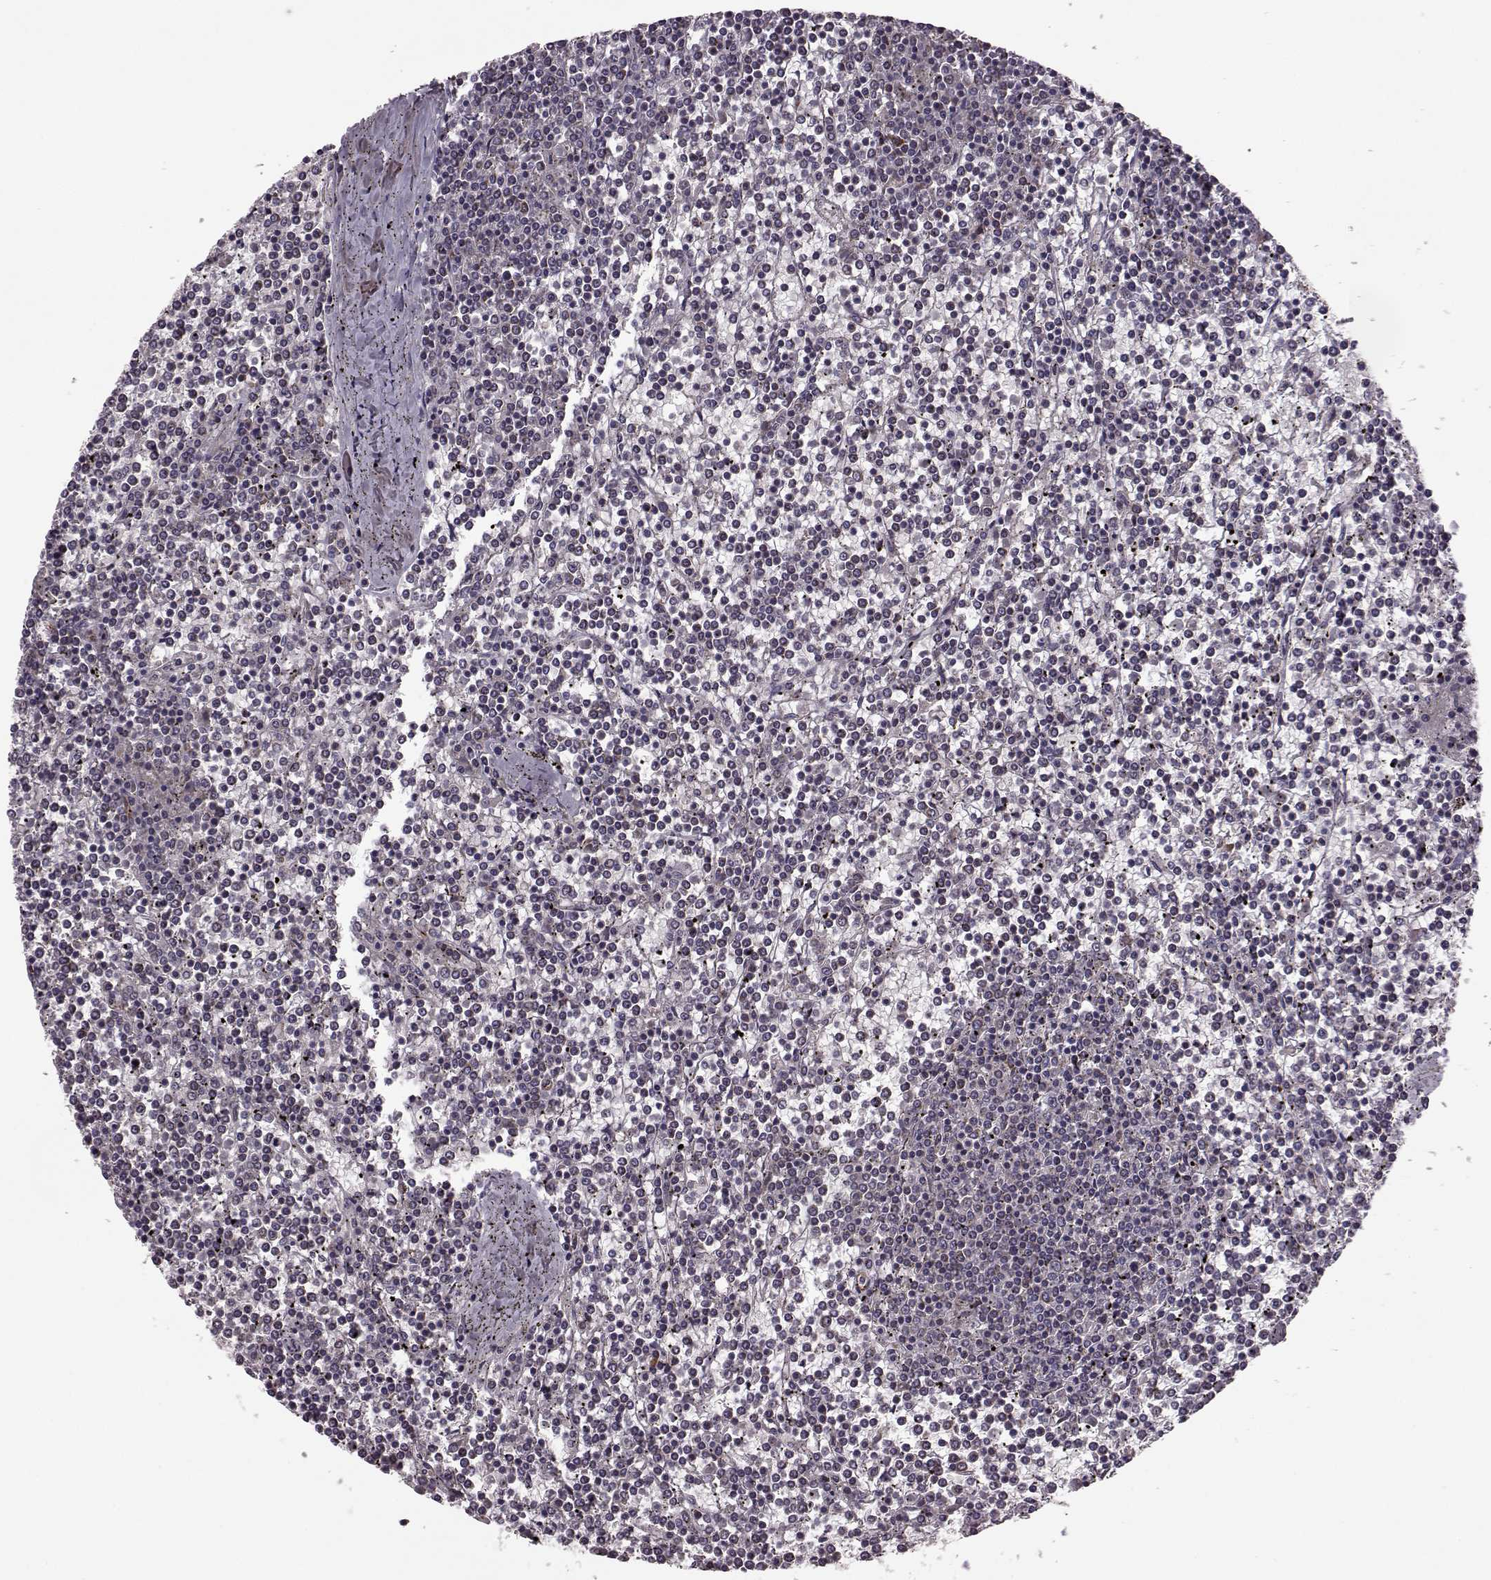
{"staining": {"intensity": "negative", "quantity": "none", "location": "none"}, "tissue": "lymphoma", "cell_type": "Tumor cells", "image_type": "cancer", "snomed": [{"axis": "morphology", "description": "Malignant lymphoma, non-Hodgkin's type, Low grade"}, {"axis": "topography", "description": "Spleen"}], "caption": "Immunohistochemical staining of human low-grade malignant lymphoma, non-Hodgkin's type reveals no significant expression in tumor cells.", "gene": "SYNPO", "patient": {"sex": "female", "age": 19}}